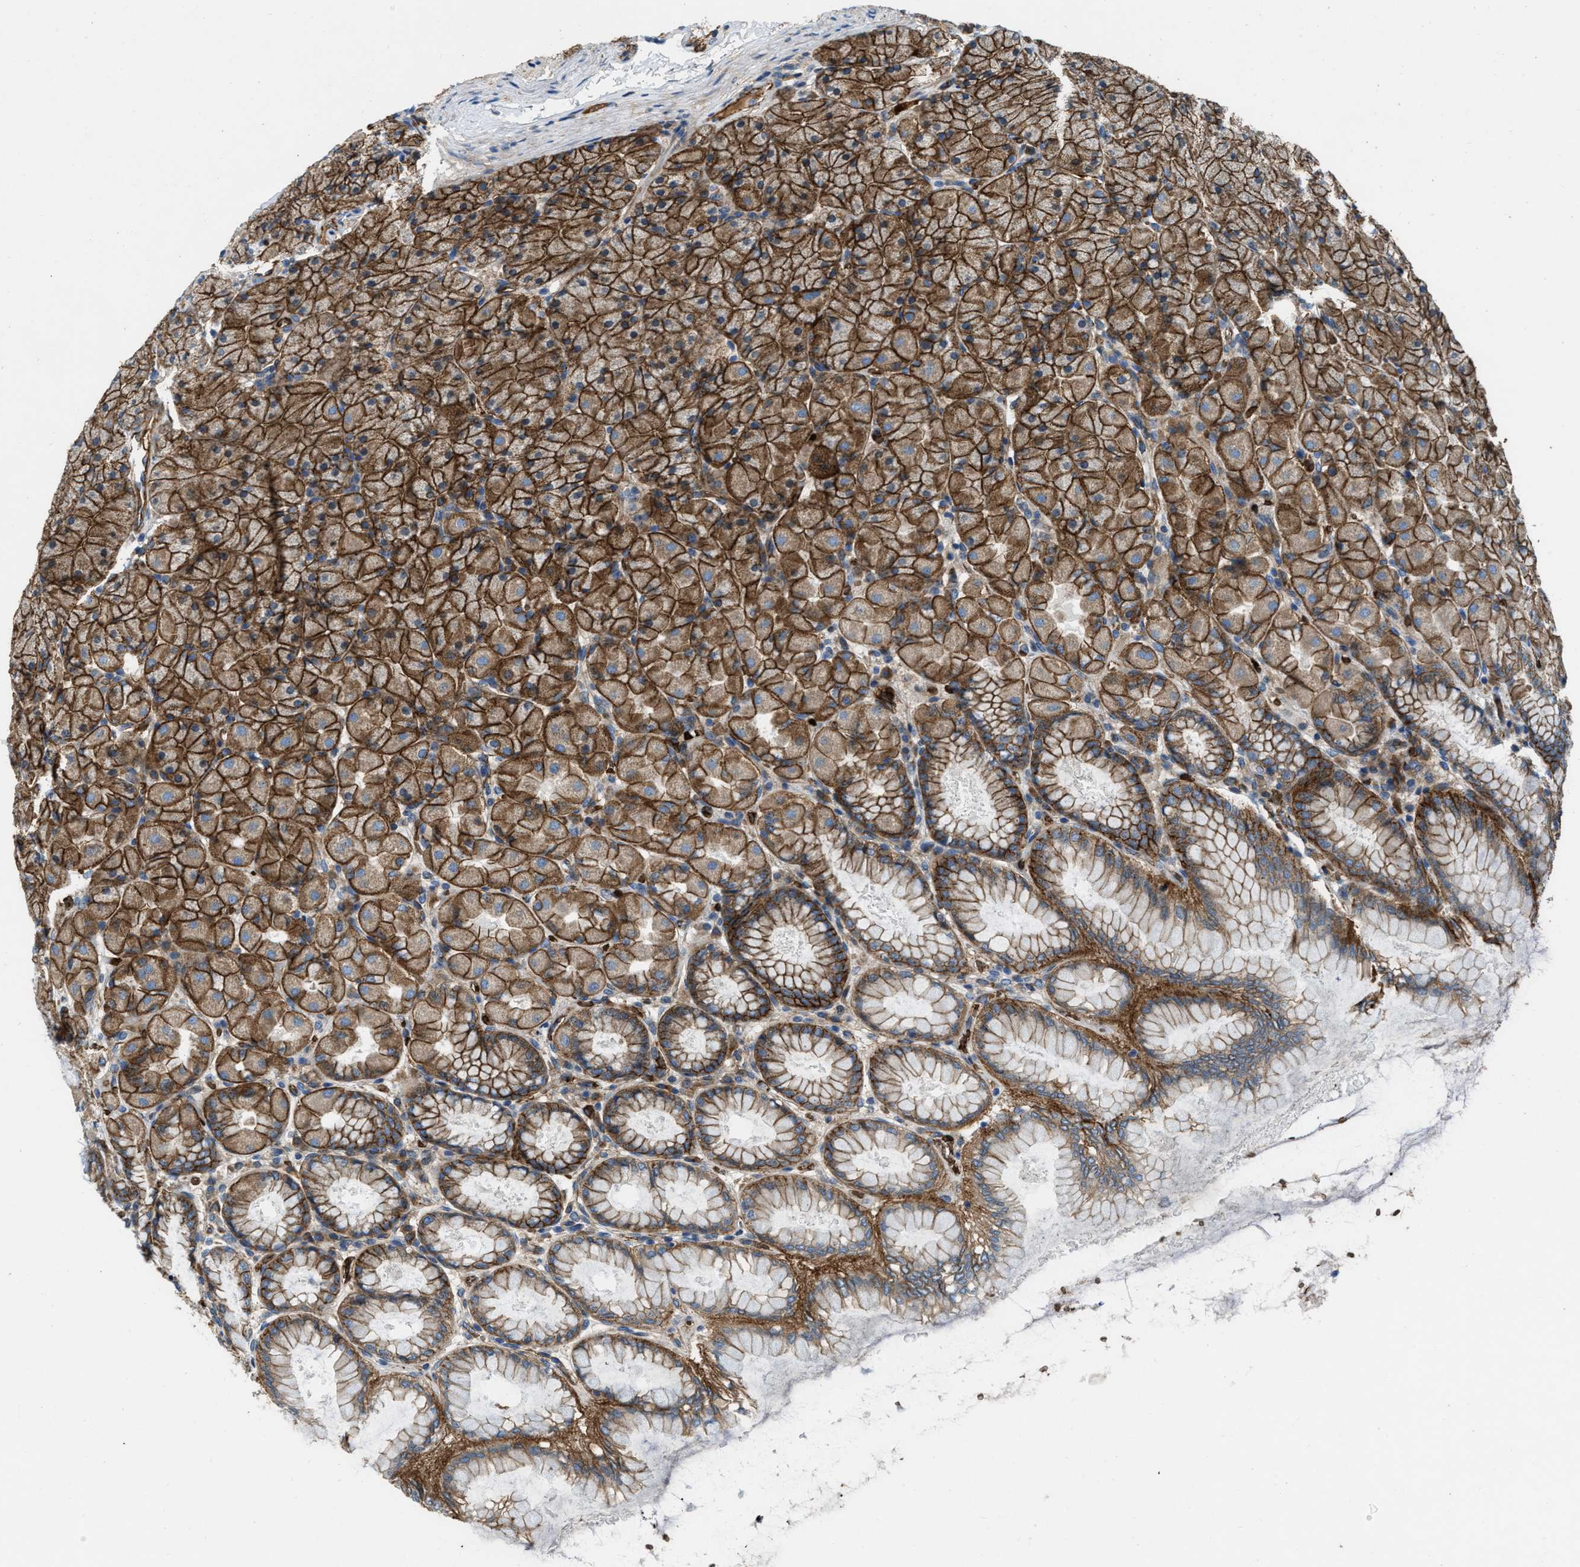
{"staining": {"intensity": "strong", "quantity": ">75%", "location": "cytoplasmic/membranous"}, "tissue": "stomach", "cell_type": "Glandular cells", "image_type": "normal", "snomed": [{"axis": "morphology", "description": "Normal tissue, NOS"}, {"axis": "topography", "description": "Stomach, upper"}], "caption": "A histopathology image showing strong cytoplasmic/membranous staining in approximately >75% of glandular cells in unremarkable stomach, as visualized by brown immunohistochemical staining.", "gene": "ERC1", "patient": {"sex": "female", "age": 56}}